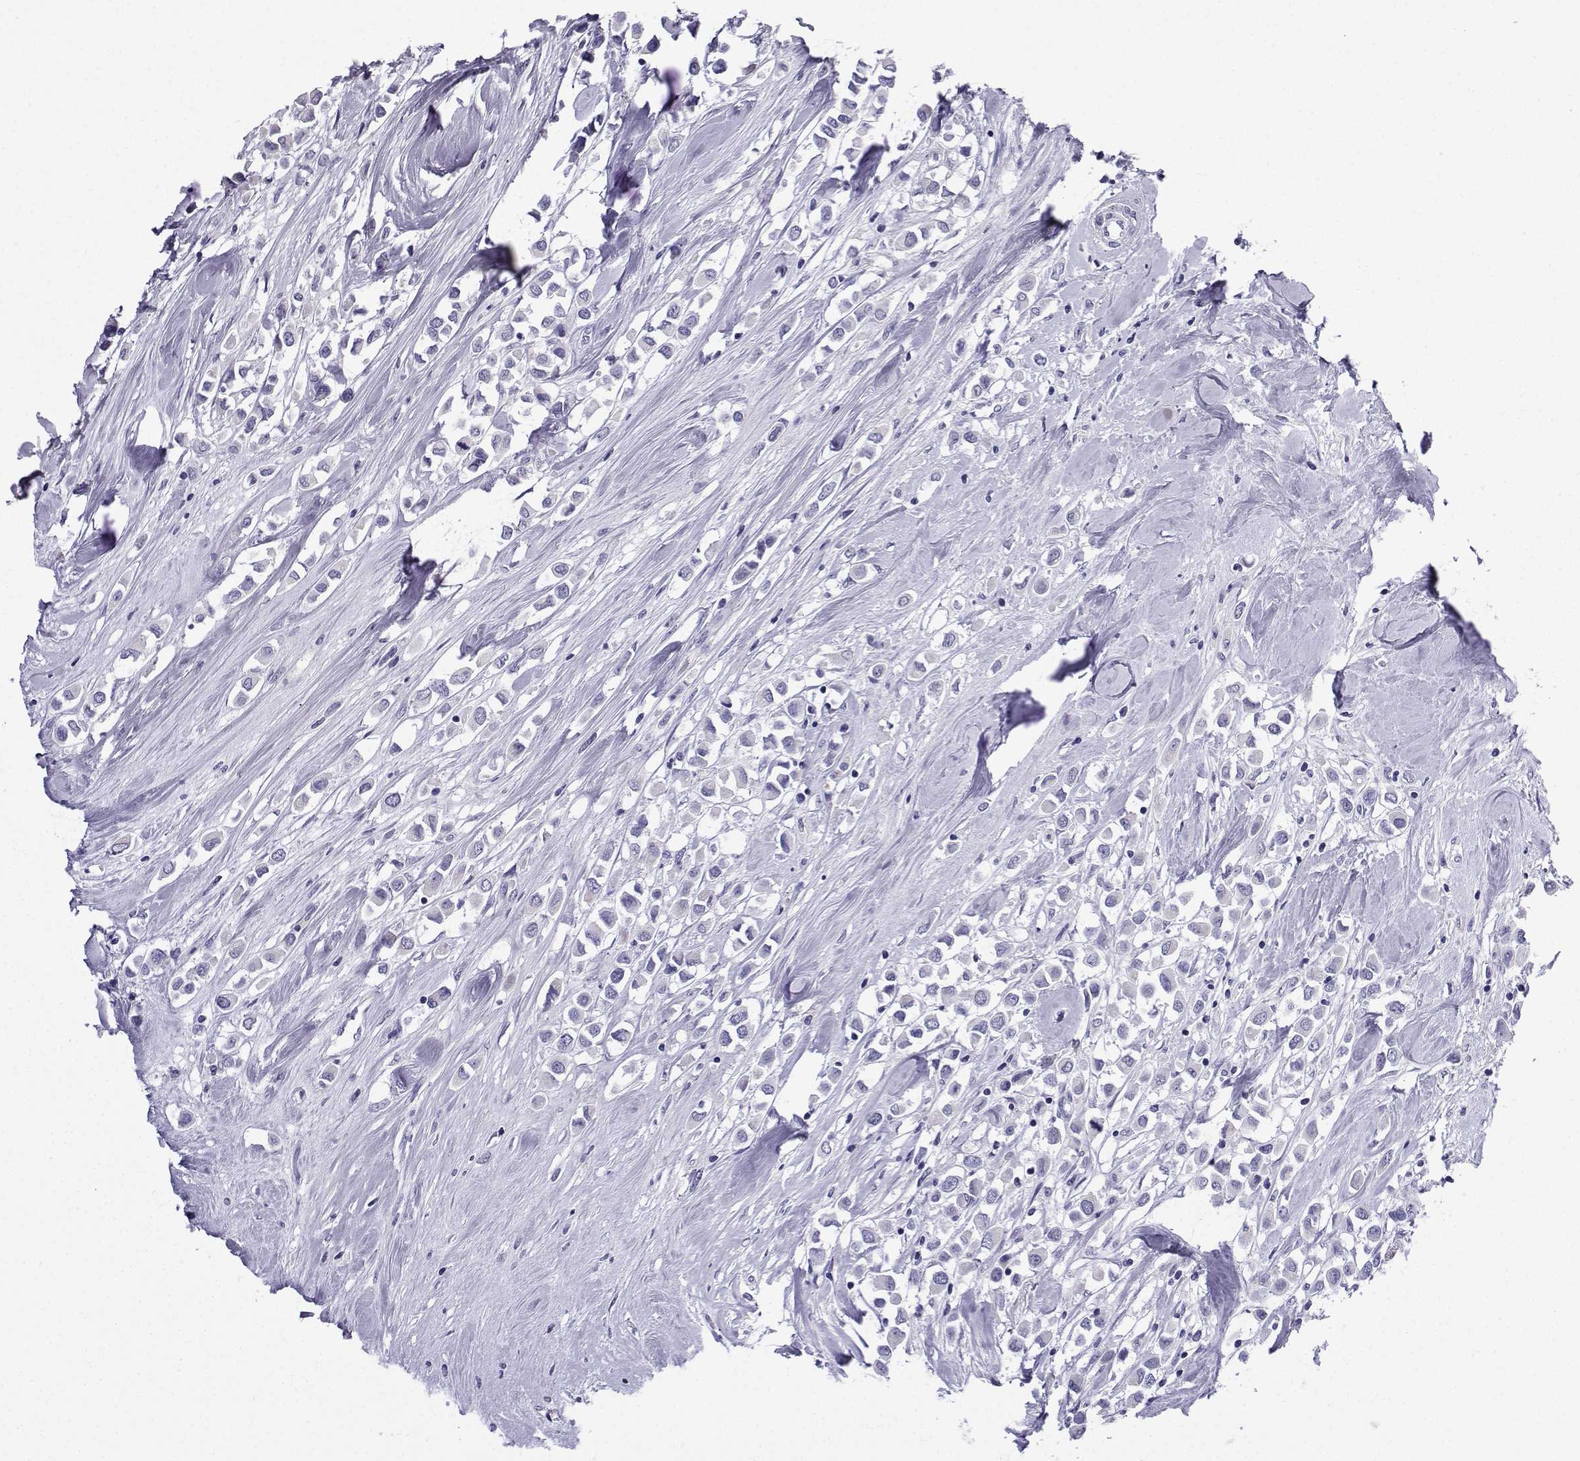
{"staining": {"intensity": "negative", "quantity": "none", "location": "none"}, "tissue": "breast cancer", "cell_type": "Tumor cells", "image_type": "cancer", "snomed": [{"axis": "morphology", "description": "Duct carcinoma"}, {"axis": "topography", "description": "Breast"}], "caption": "Immunohistochemistry histopathology image of breast intraductal carcinoma stained for a protein (brown), which shows no positivity in tumor cells. (DAB IHC visualized using brightfield microscopy, high magnification).", "gene": "ACRBP", "patient": {"sex": "female", "age": 61}}